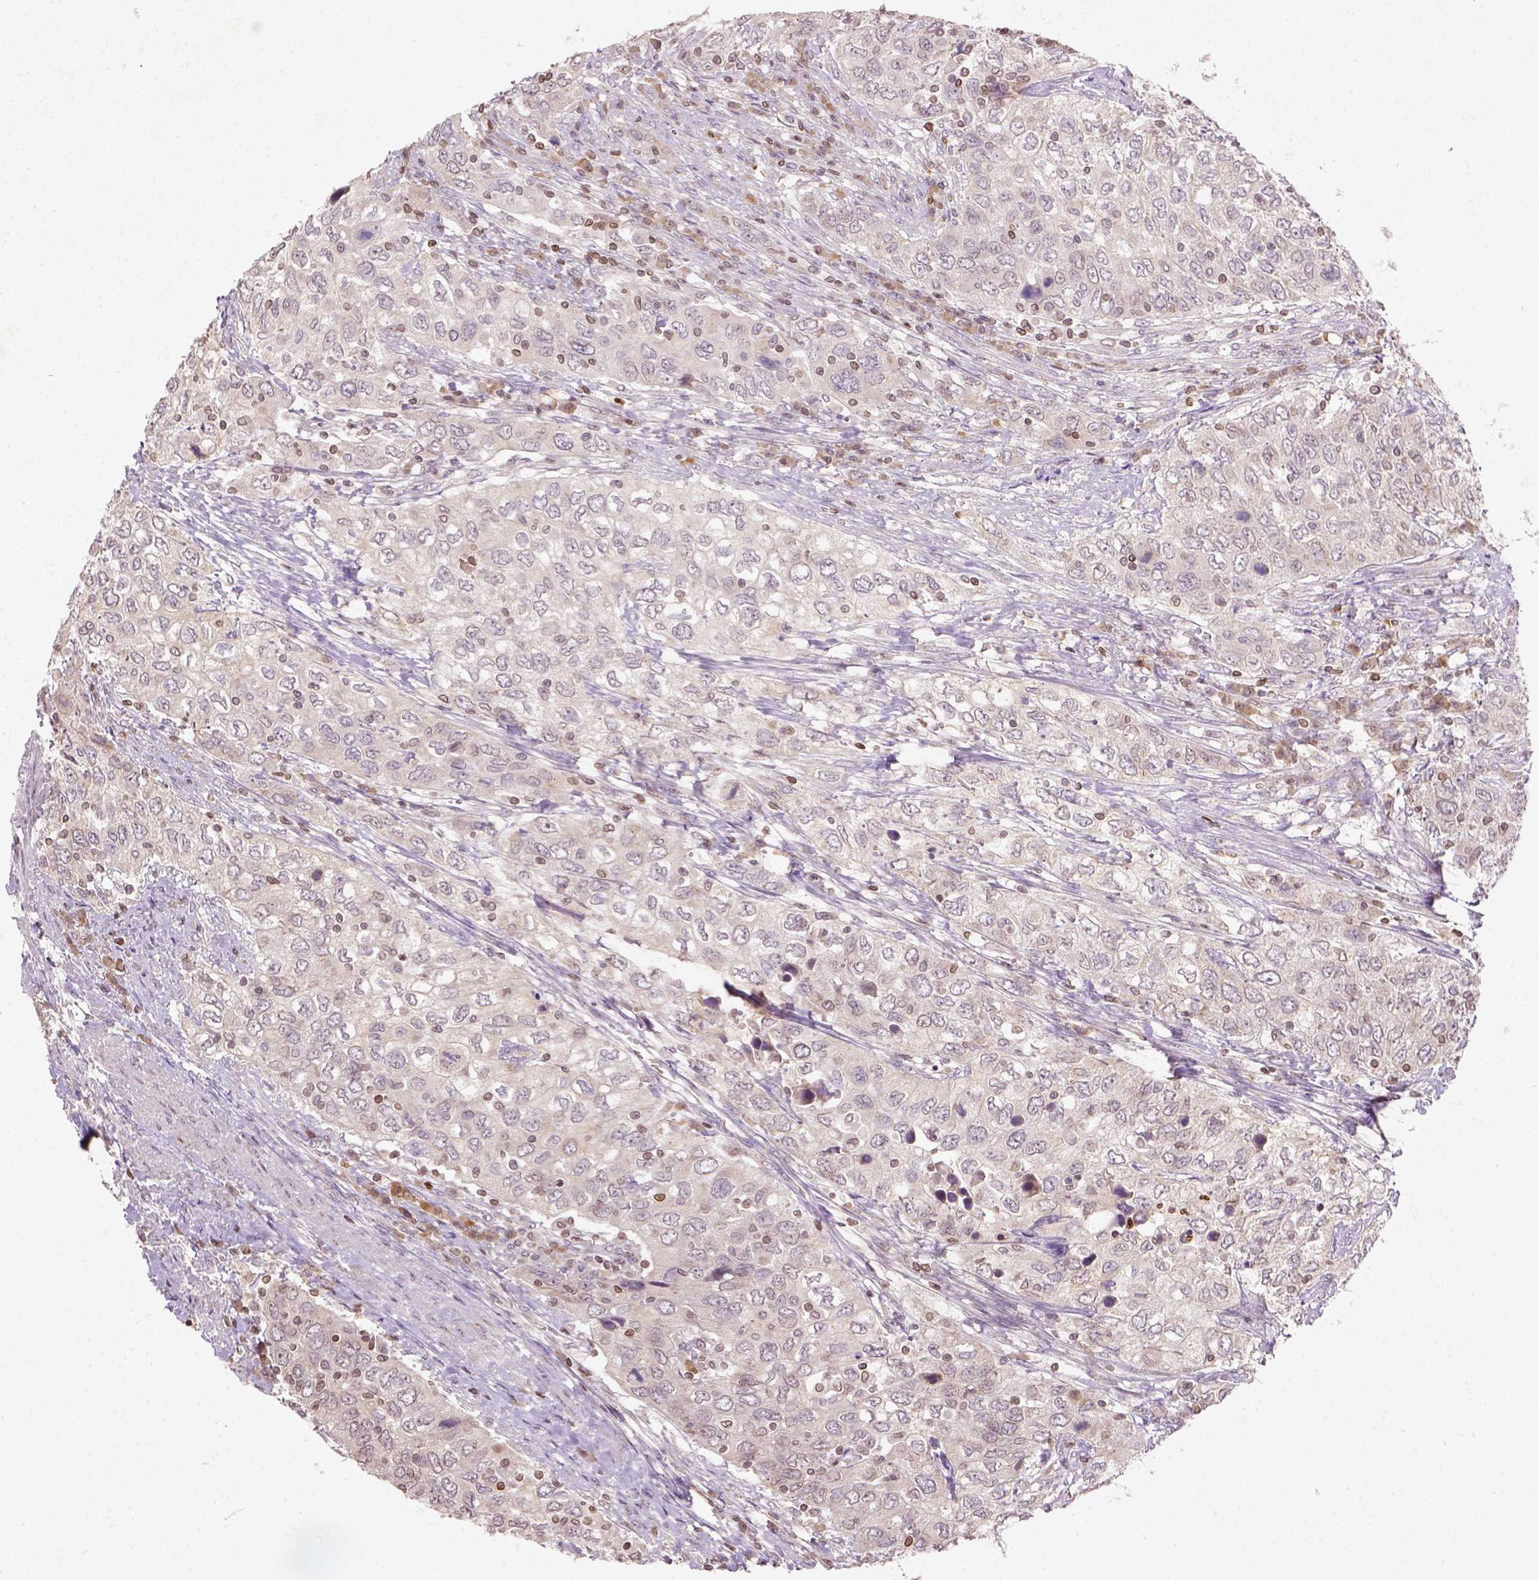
{"staining": {"intensity": "negative", "quantity": "none", "location": "none"}, "tissue": "urothelial cancer", "cell_type": "Tumor cells", "image_type": "cancer", "snomed": [{"axis": "morphology", "description": "Urothelial carcinoma, High grade"}, {"axis": "topography", "description": "Urinary bladder"}], "caption": "Immunohistochemical staining of urothelial cancer exhibits no significant positivity in tumor cells.", "gene": "NUDT3", "patient": {"sex": "male", "age": 76}}